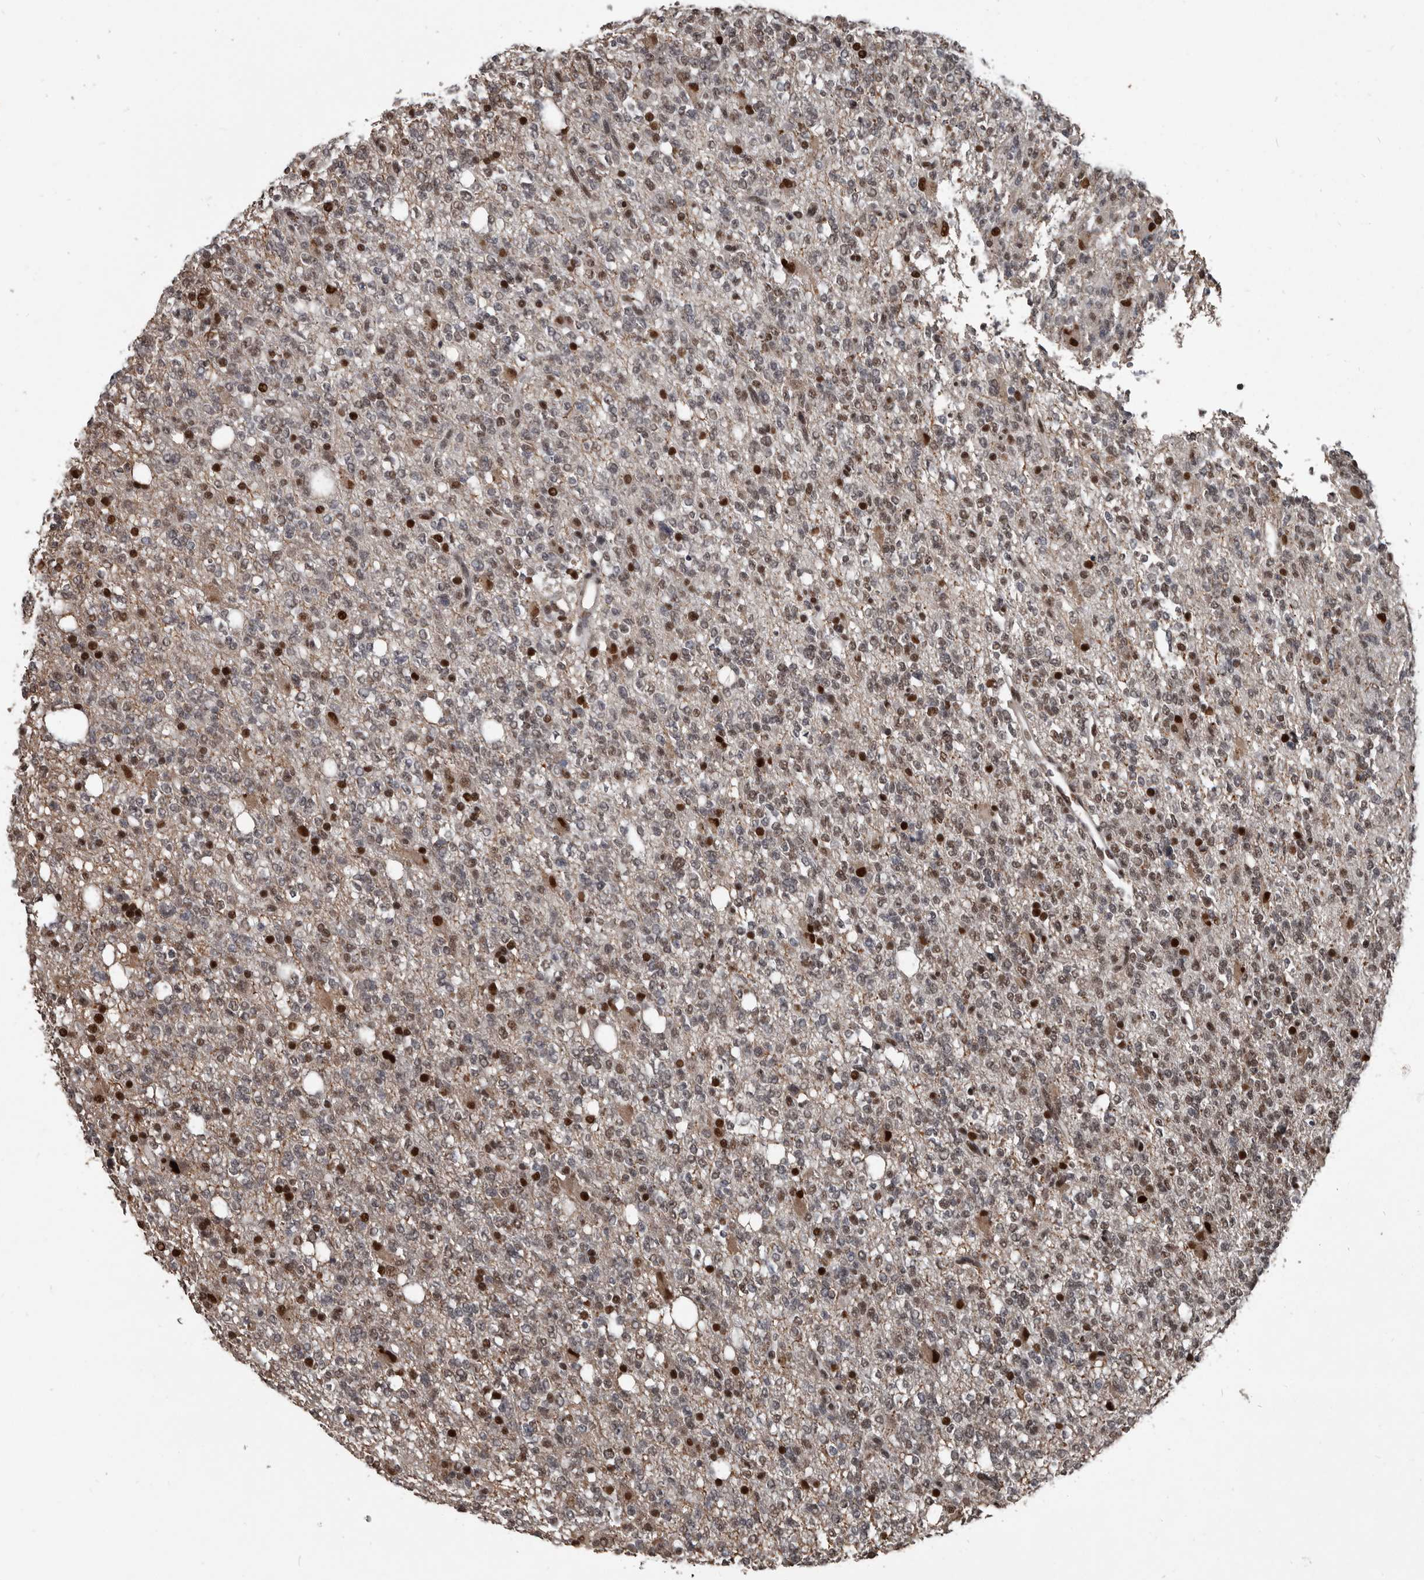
{"staining": {"intensity": "strong", "quantity": "<25%", "location": "nuclear"}, "tissue": "glioma", "cell_type": "Tumor cells", "image_type": "cancer", "snomed": [{"axis": "morphology", "description": "Glioma, malignant, High grade"}, {"axis": "topography", "description": "Brain"}], "caption": "Immunohistochemical staining of high-grade glioma (malignant) reveals medium levels of strong nuclear protein expression in about <25% of tumor cells. (DAB = brown stain, brightfield microscopy at high magnification).", "gene": "CHD1L", "patient": {"sex": "female", "age": 62}}